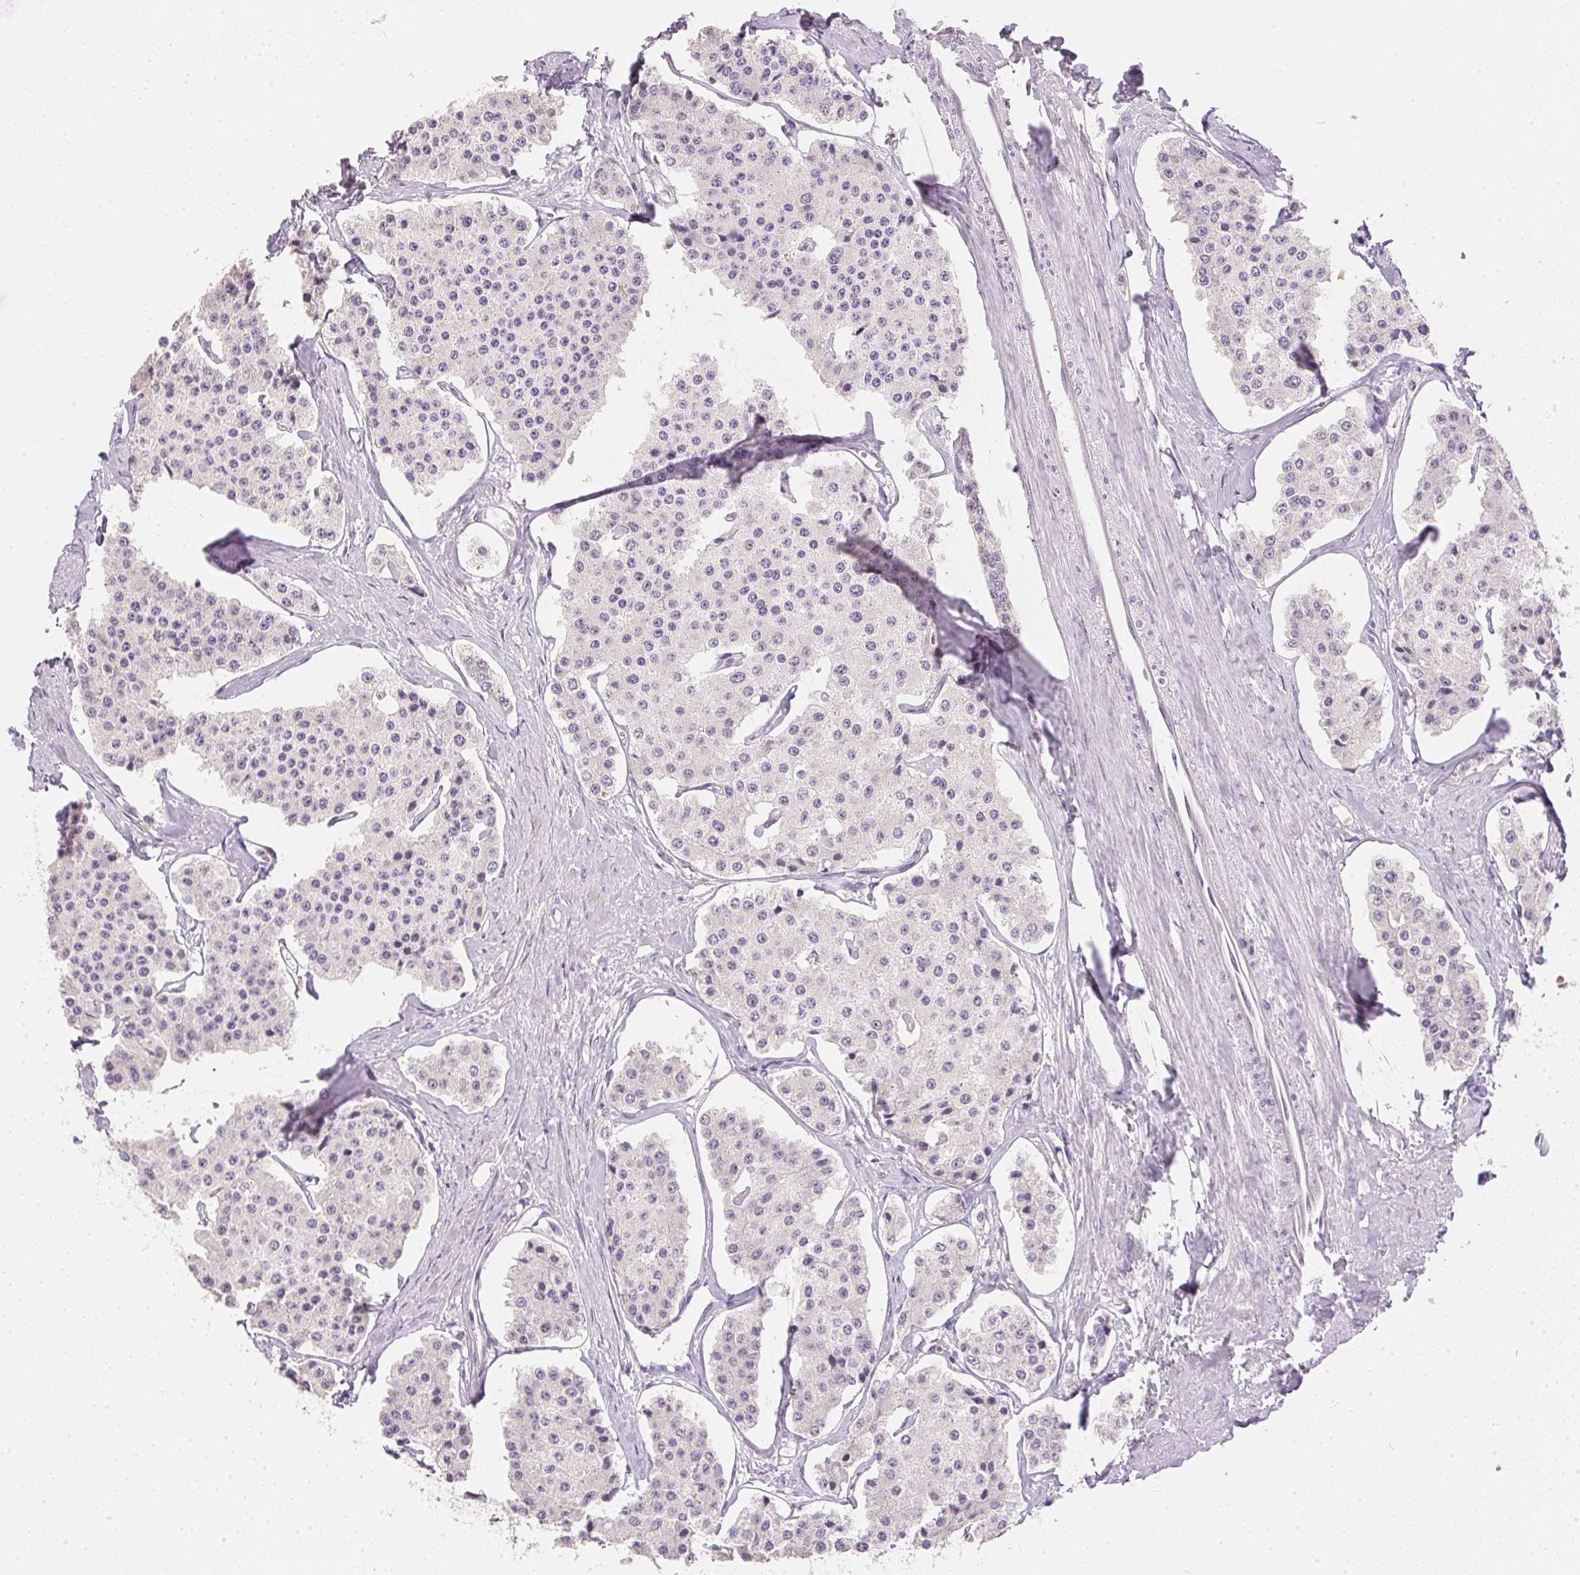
{"staining": {"intensity": "negative", "quantity": "none", "location": "none"}, "tissue": "carcinoid", "cell_type": "Tumor cells", "image_type": "cancer", "snomed": [{"axis": "morphology", "description": "Carcinoid, malignant, NOS"}, {"axis": "topography", "description": "Small intestine"}], "caption": "Immunohistochemical staining of human carcinoid demonstrates no significant staining in tumor cells.", "gene": "DHCR24", "patient": {"sex": "female", "age": 65}}